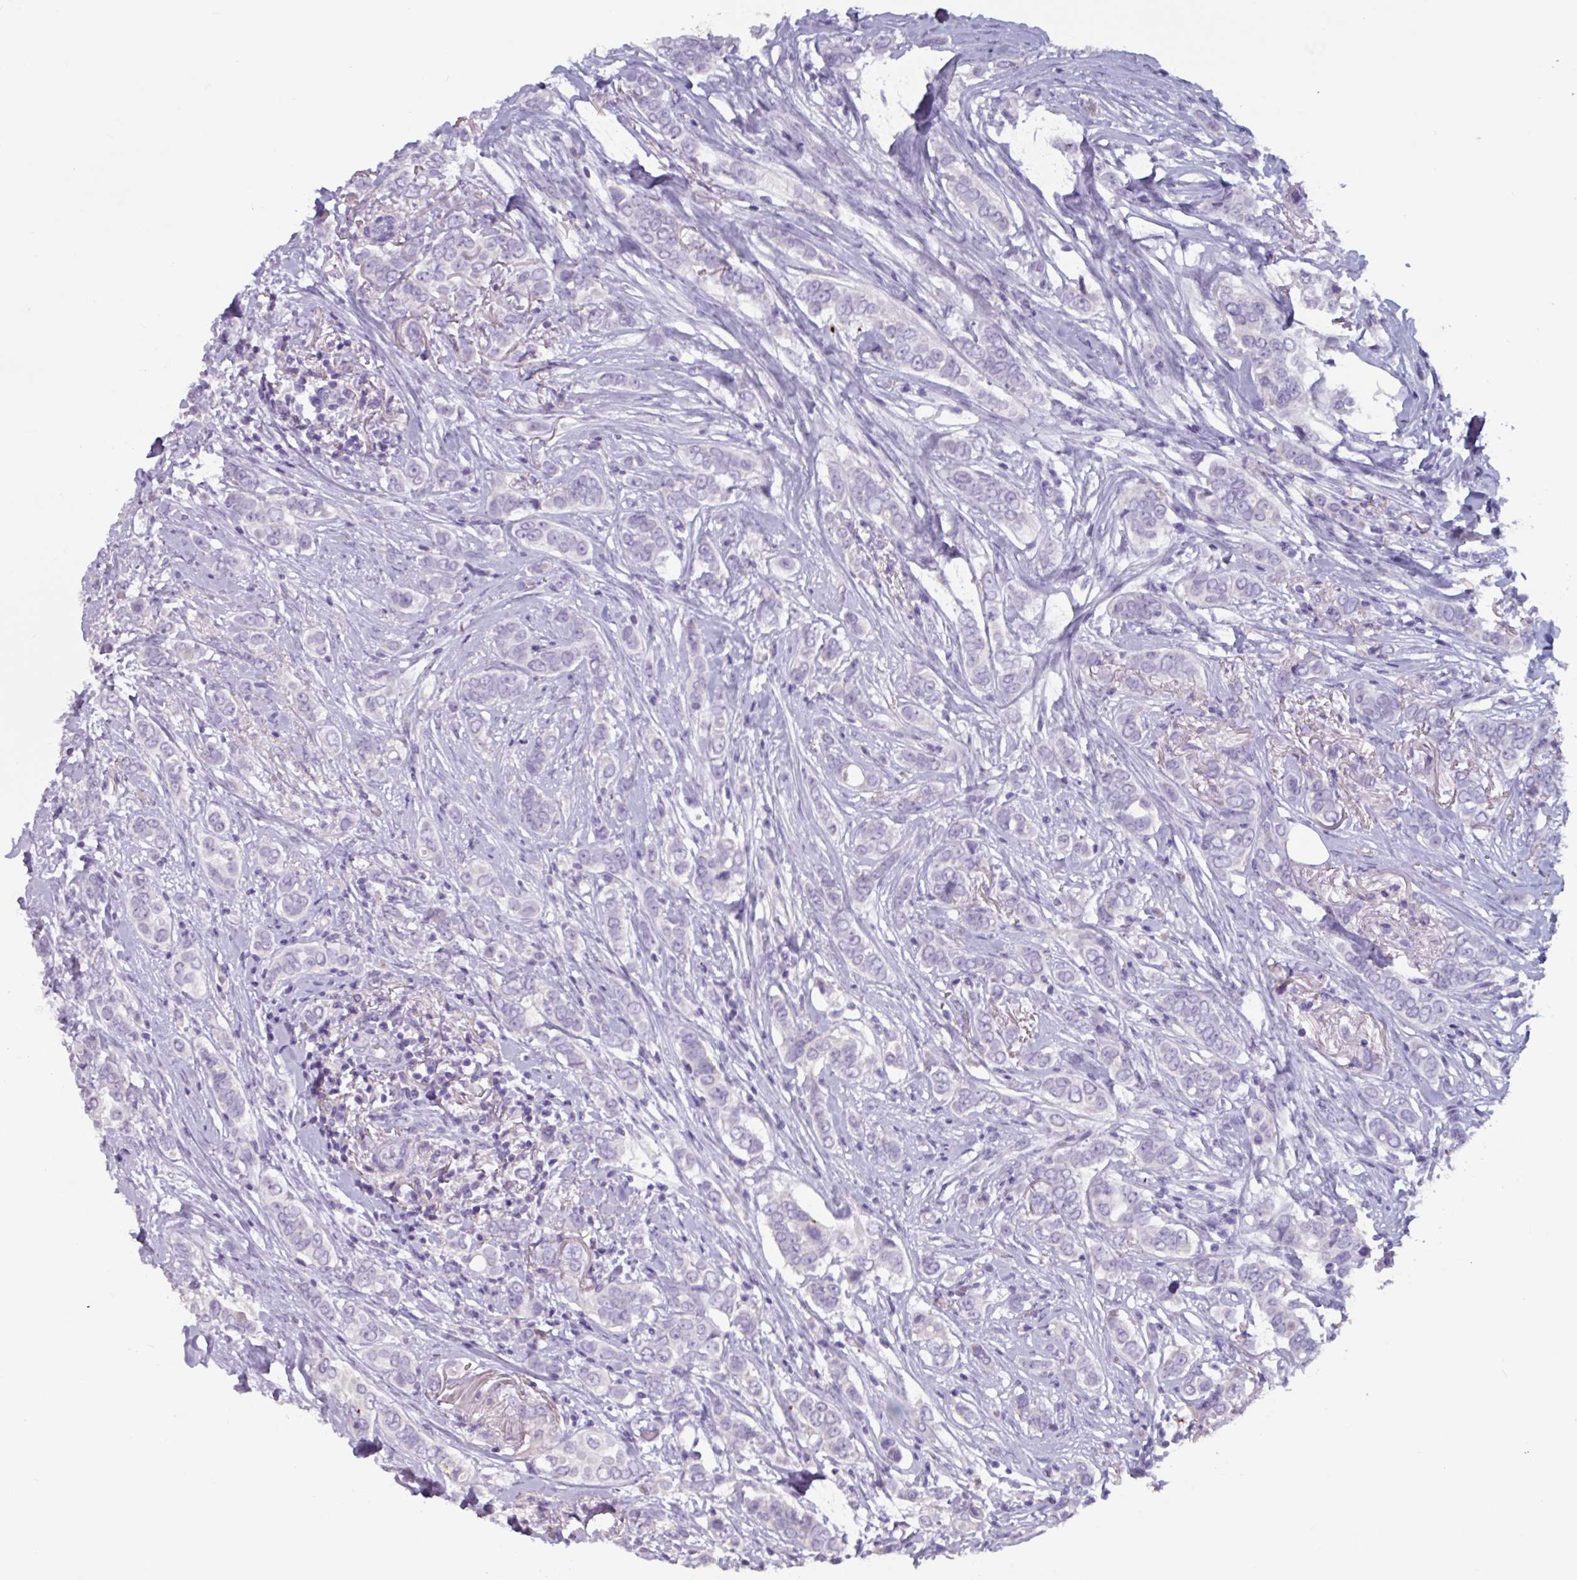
{"staining": {"intensity": "negative", "quantity": "none", "location": "none"}, "tissue": "breast cancer", "cell_type": "Tumor cells", "image_type": "cancer", "snomed": [{"axis": "morphology", "description": "Lobular carcinoma"}, {"axis": "topography", "description": "Breast"}], "caption": "This is an immunohistochemistry (IHC) image of human breast cancer. There is no positivity in tumor cells.", "gene": "OR2T10", "patient": {"sex": "female", "age": 51}}